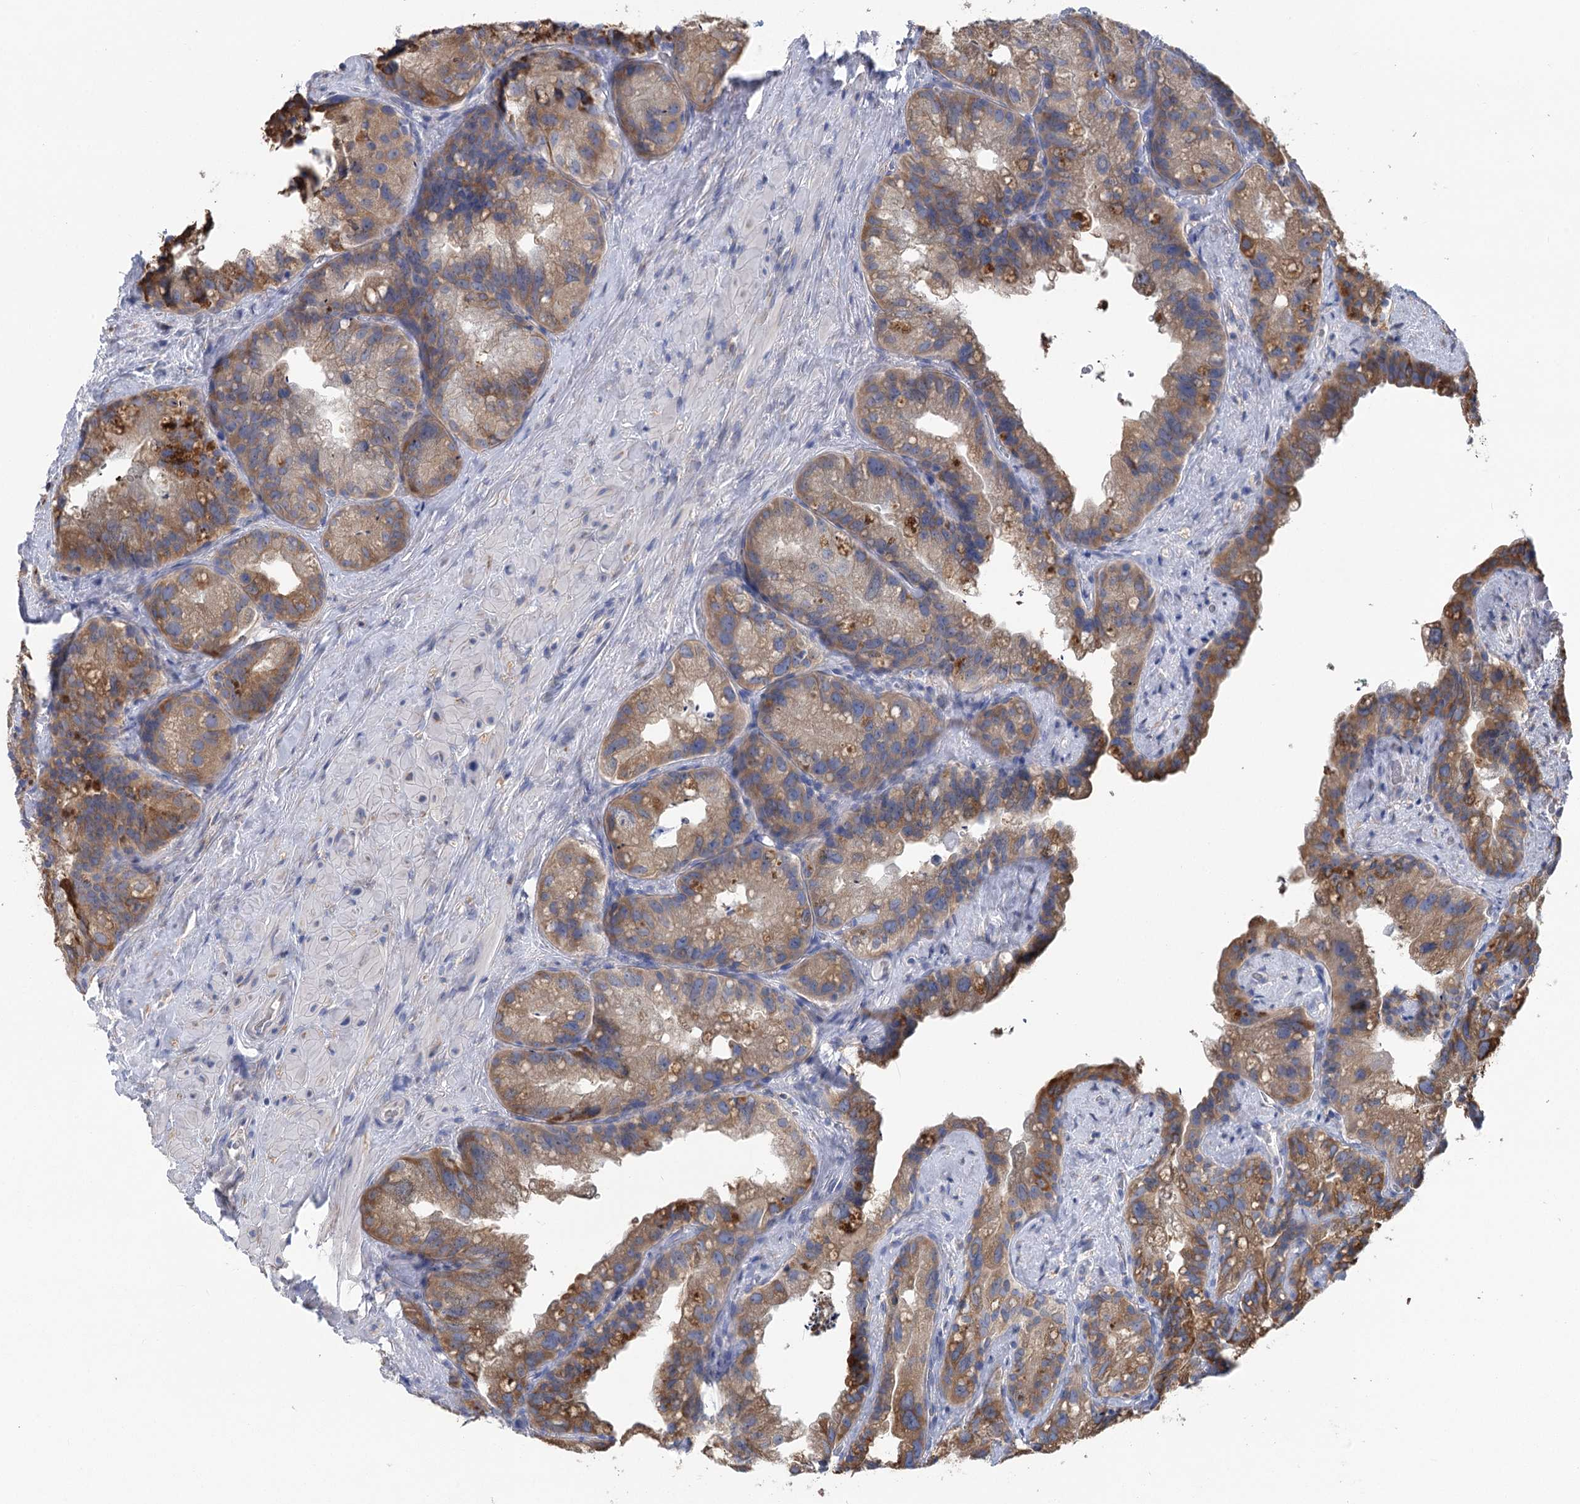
{"staining": {"intensity": "moderate", "quantity": ">75%", "location": "cytoplasmic/membranous"}, "tissue": "prostate cancer", "cell_type": "Tumor cells", "image_type": "cancer", "snomed": [{"axis": "morphology", "description": "Normal tissue, NOS"}, {"axis": "morphology", "description": "Adenocarcinoma, Low grade"}, {"axis": "topography", "description": "Prostate"}], "caption": "An image showing moderate cytoplasmic/membranous staining in approximately >75% of tumor cells in prostate adenocarcinoma (low-grade), as visualized by brown immunohistochemical staining.", "gene": "METTL24", "patient": {"sex": "male", "age": 72}}